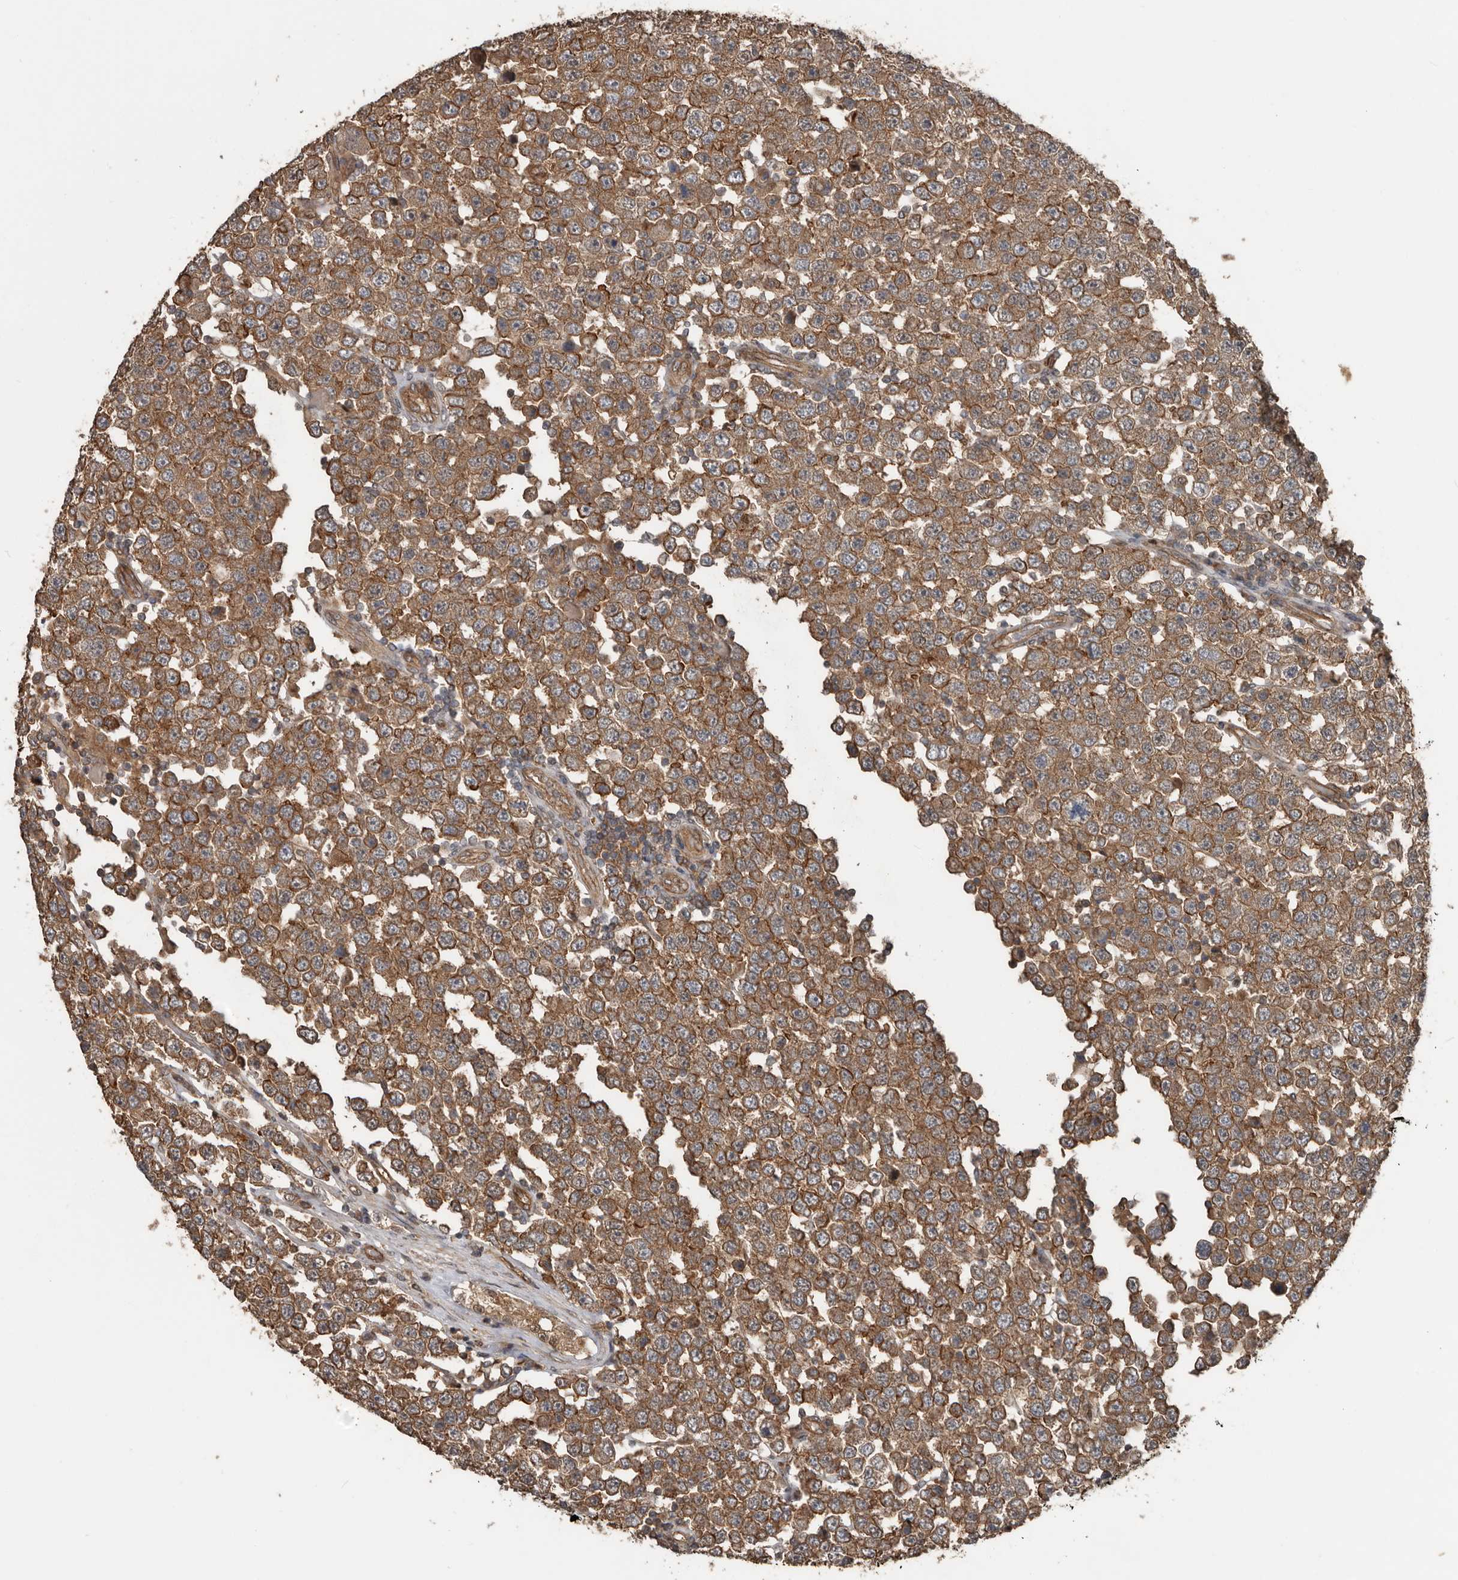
{"staining": {"intensity": "moderate", "quantity": ">75%", "location": "cytoplasmic/membranous"}, "tissue": "testis cancer", "cell_type": "Tumor cells", "image_type": "cancer", "snomed": [{"axis": "morphology", "description": "Seminoma, NOS"}, {"axis": "topography", "description": "Testis"}], "caption": "The micrograph demonstrates a brown stain indicating the presence of a protein in the cytoplasmic/membranous of tumor cells in testis cancer (seminoma).", "gene": "EXOC3L1", "patient": {"sex": "male", "age": 28}}